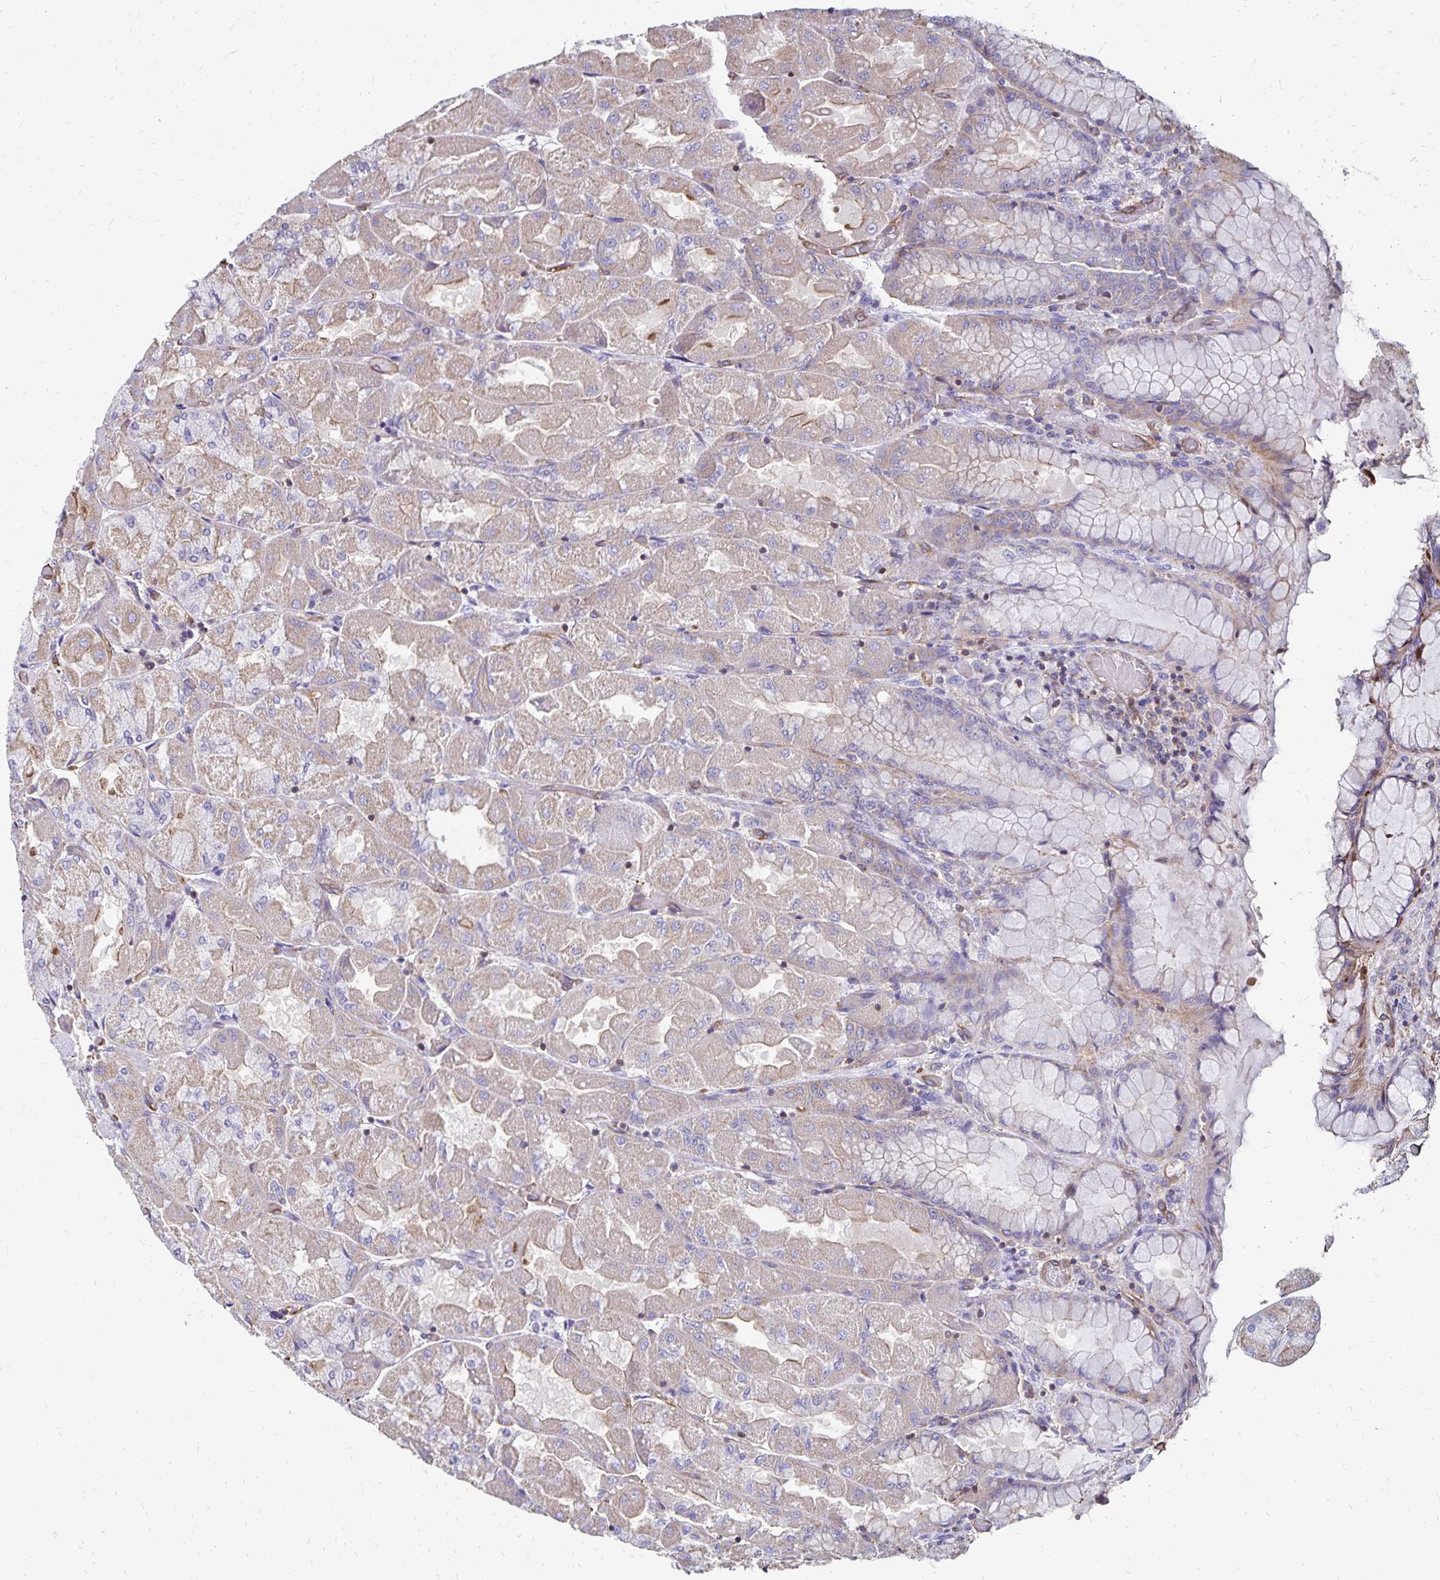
{"staining": {"intensity": "weak", "quantity": "25%-75%", "location": "cytoplasmic/membranous"}, "tissue": "stomach", "cell_type": "Glandular cells", "image_type": "normal", "snomed": [{"axis": "morphology", "description": "Normal tissue, NOS"}, {"axis": "topography", "description": "Stomach"}], "caption": "Stomach stained for a protein (brown) demonstrates weak cytoplasmic/membranous positive positivity in about 25%-75% of glandular cells.", "gene": "RPRML", "patient": {"sex": "female", "age": 61}}